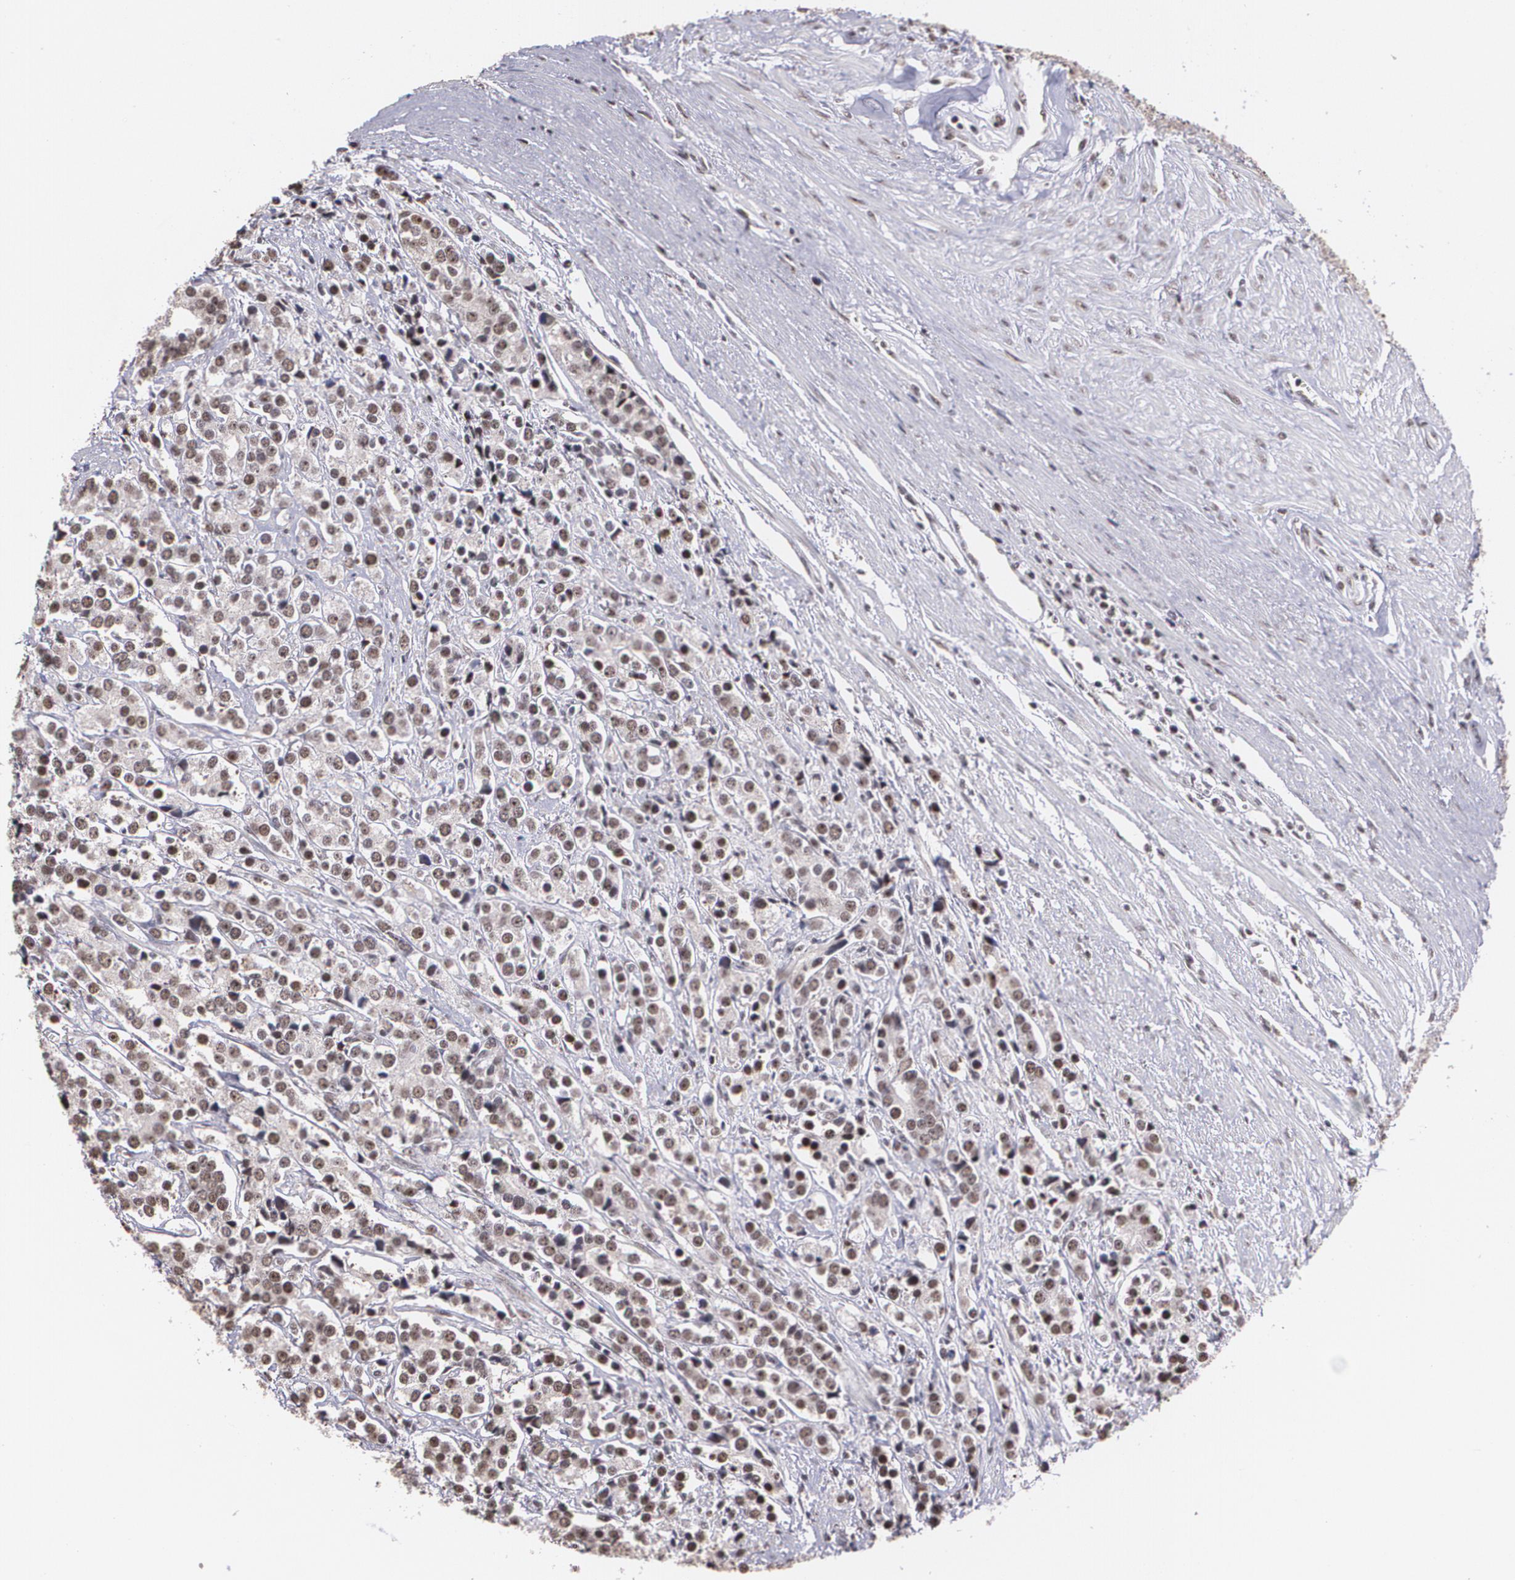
{"staining": {"intensity": "moderate", "quantity": ">75%", "location": "cytoplasmic/membranous,nuclear"}, "tissue": "prostate cancer", "cell_type": "Tumor cells", "image_type": "cancer", "snomed": [{"axis": "morphology", "description": "Adenocarcinoma, High grade"}, {"axis": "topography", "description": "Prostate"}], "caption": "The photomicrograph reveals a brown stain indicating the presence of a protein in the cytoplasmic/membranous and nuclear of tumor cells in high-grade adenocarcinoma (prostate).", "gene": "C6orf15", "patient": {"sex": "male", "age": 71}}